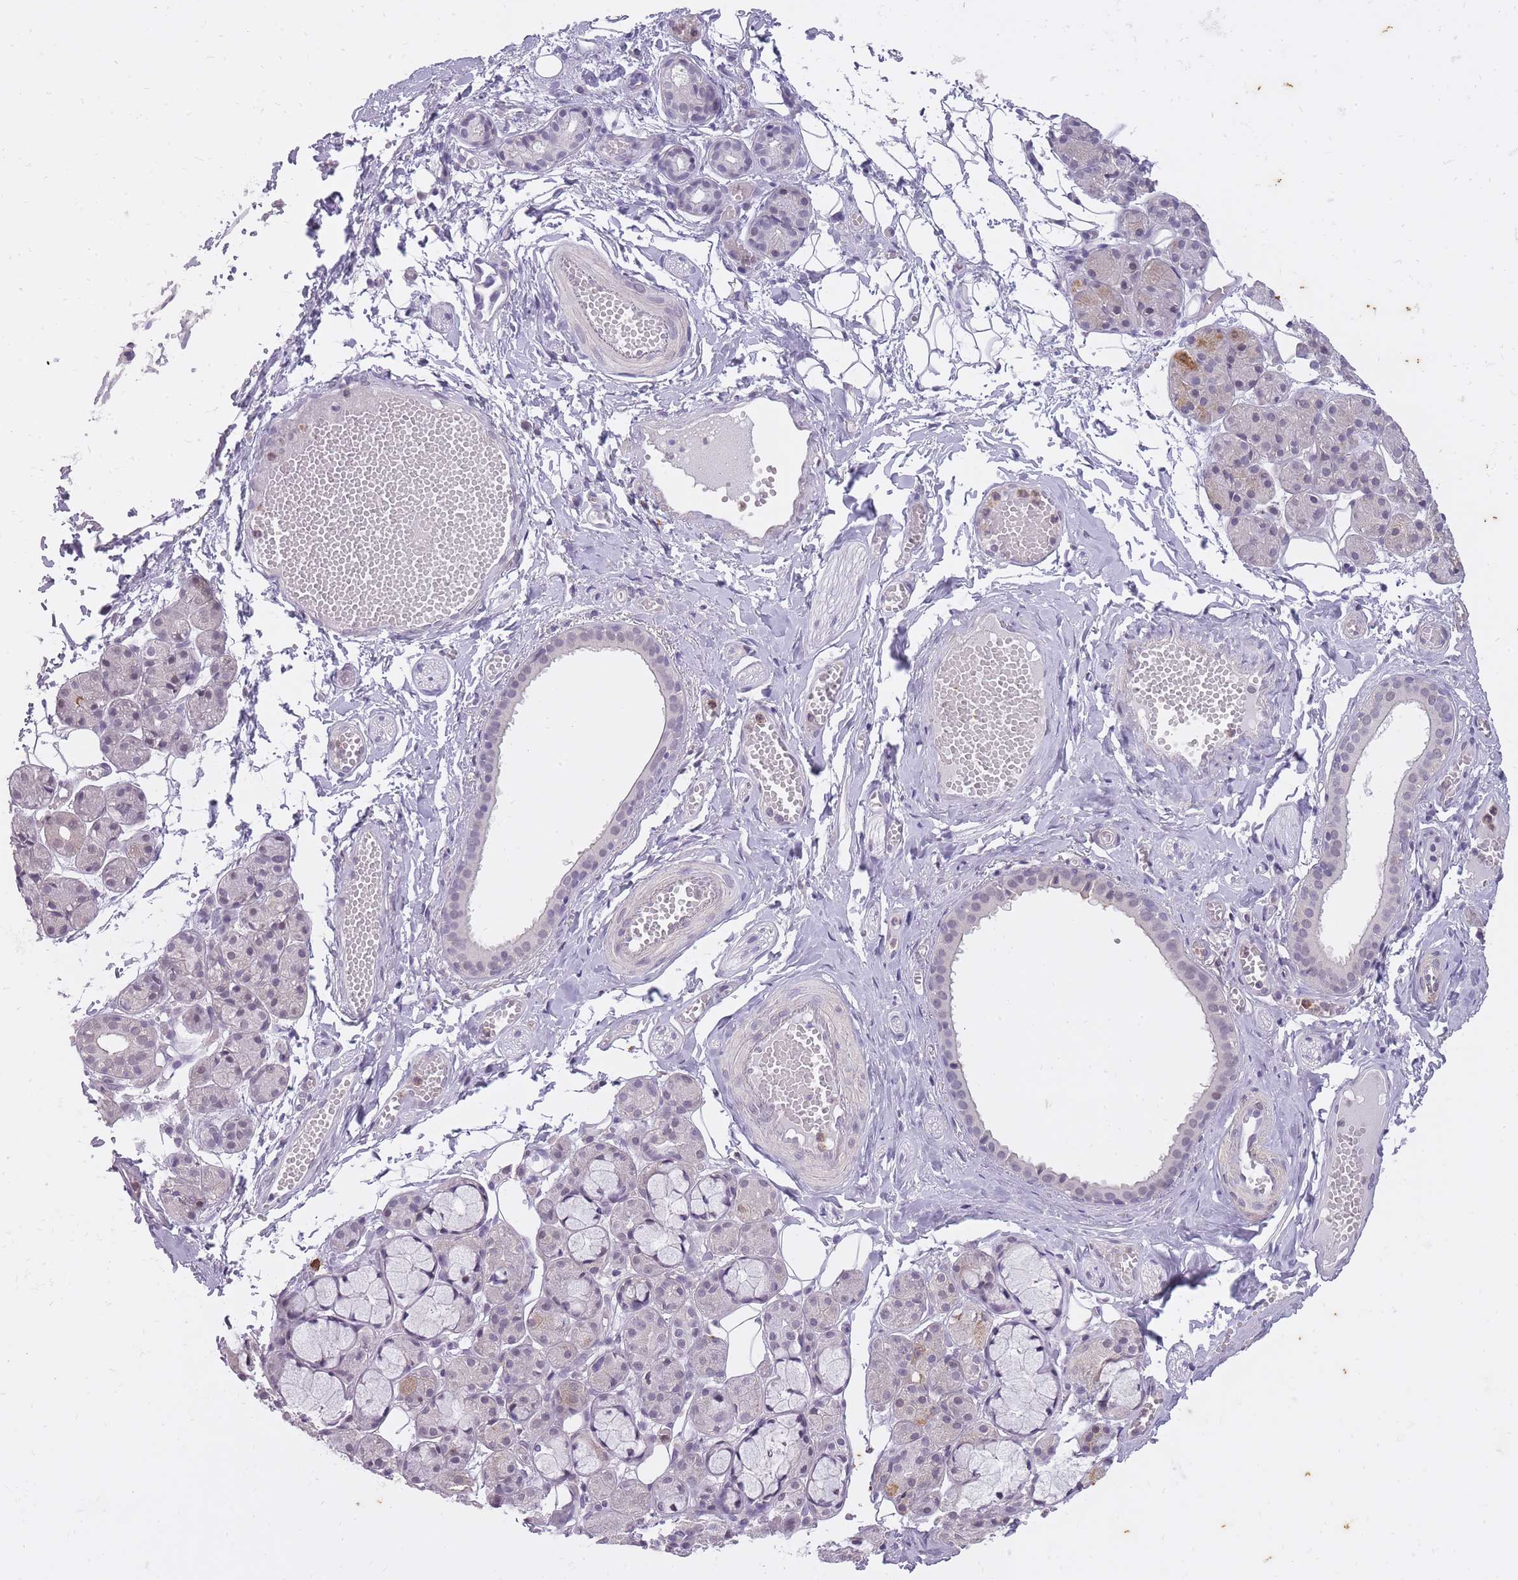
{"staining": {"intensity": "moderate", "quantity": "25%-75%", "location": "cytoplasmic/membranous,nuclear"}, "tissue": "salivary gland", "cell_type": "Glandular cells", "image_type": "normal", "snomed": [{"axis": "morphology", "description": "Normal tissue, NOS"}, {"axis": "topography", "description": "Salivary gland"}], "caption": "Moderate cytoplasmic/membranous,nuclear protein expression is present in approximately 25%-75% of glandular cells in salivary gland. (DAB (3,3'-diaminobenzidine) IHC with brightfield microscopy, high magnification).", "gene": "TIGD1", "patient": {"sex": "male", "age": 63}}